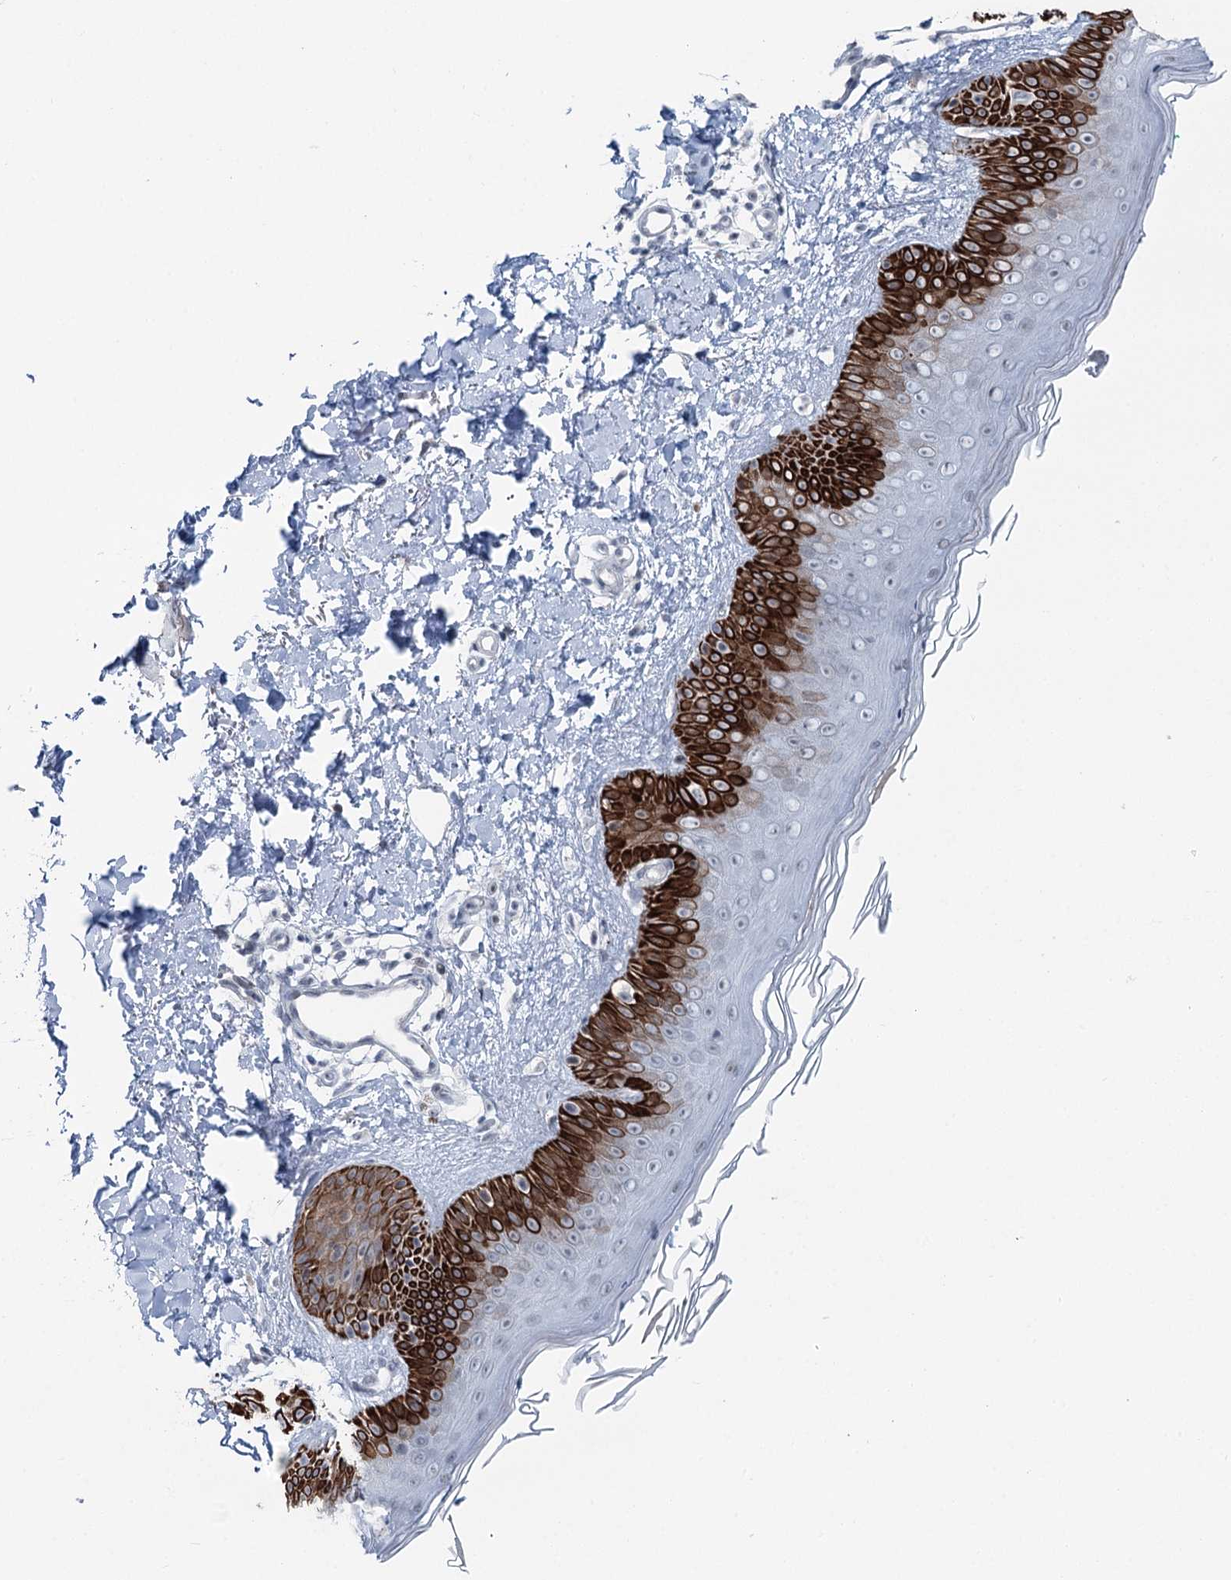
{"staining": {"intensity": "negative", "quantity": "none", "location": "none"}, "tissue": "skin", "cell_type": "Fibroblasts", "image_type": "normal", "snomed": [{"axis": "morphology", "description": "Normal tissue, NOS"}, {"axis": "topography", "description": "Skin"}], "caption": "Fibroblasts show no significant positivity in normal skin. (DAB immunohistochemistry, high magnification).", "gene": "STEEP1", "patient": {"sex": "male", "age": 52}}